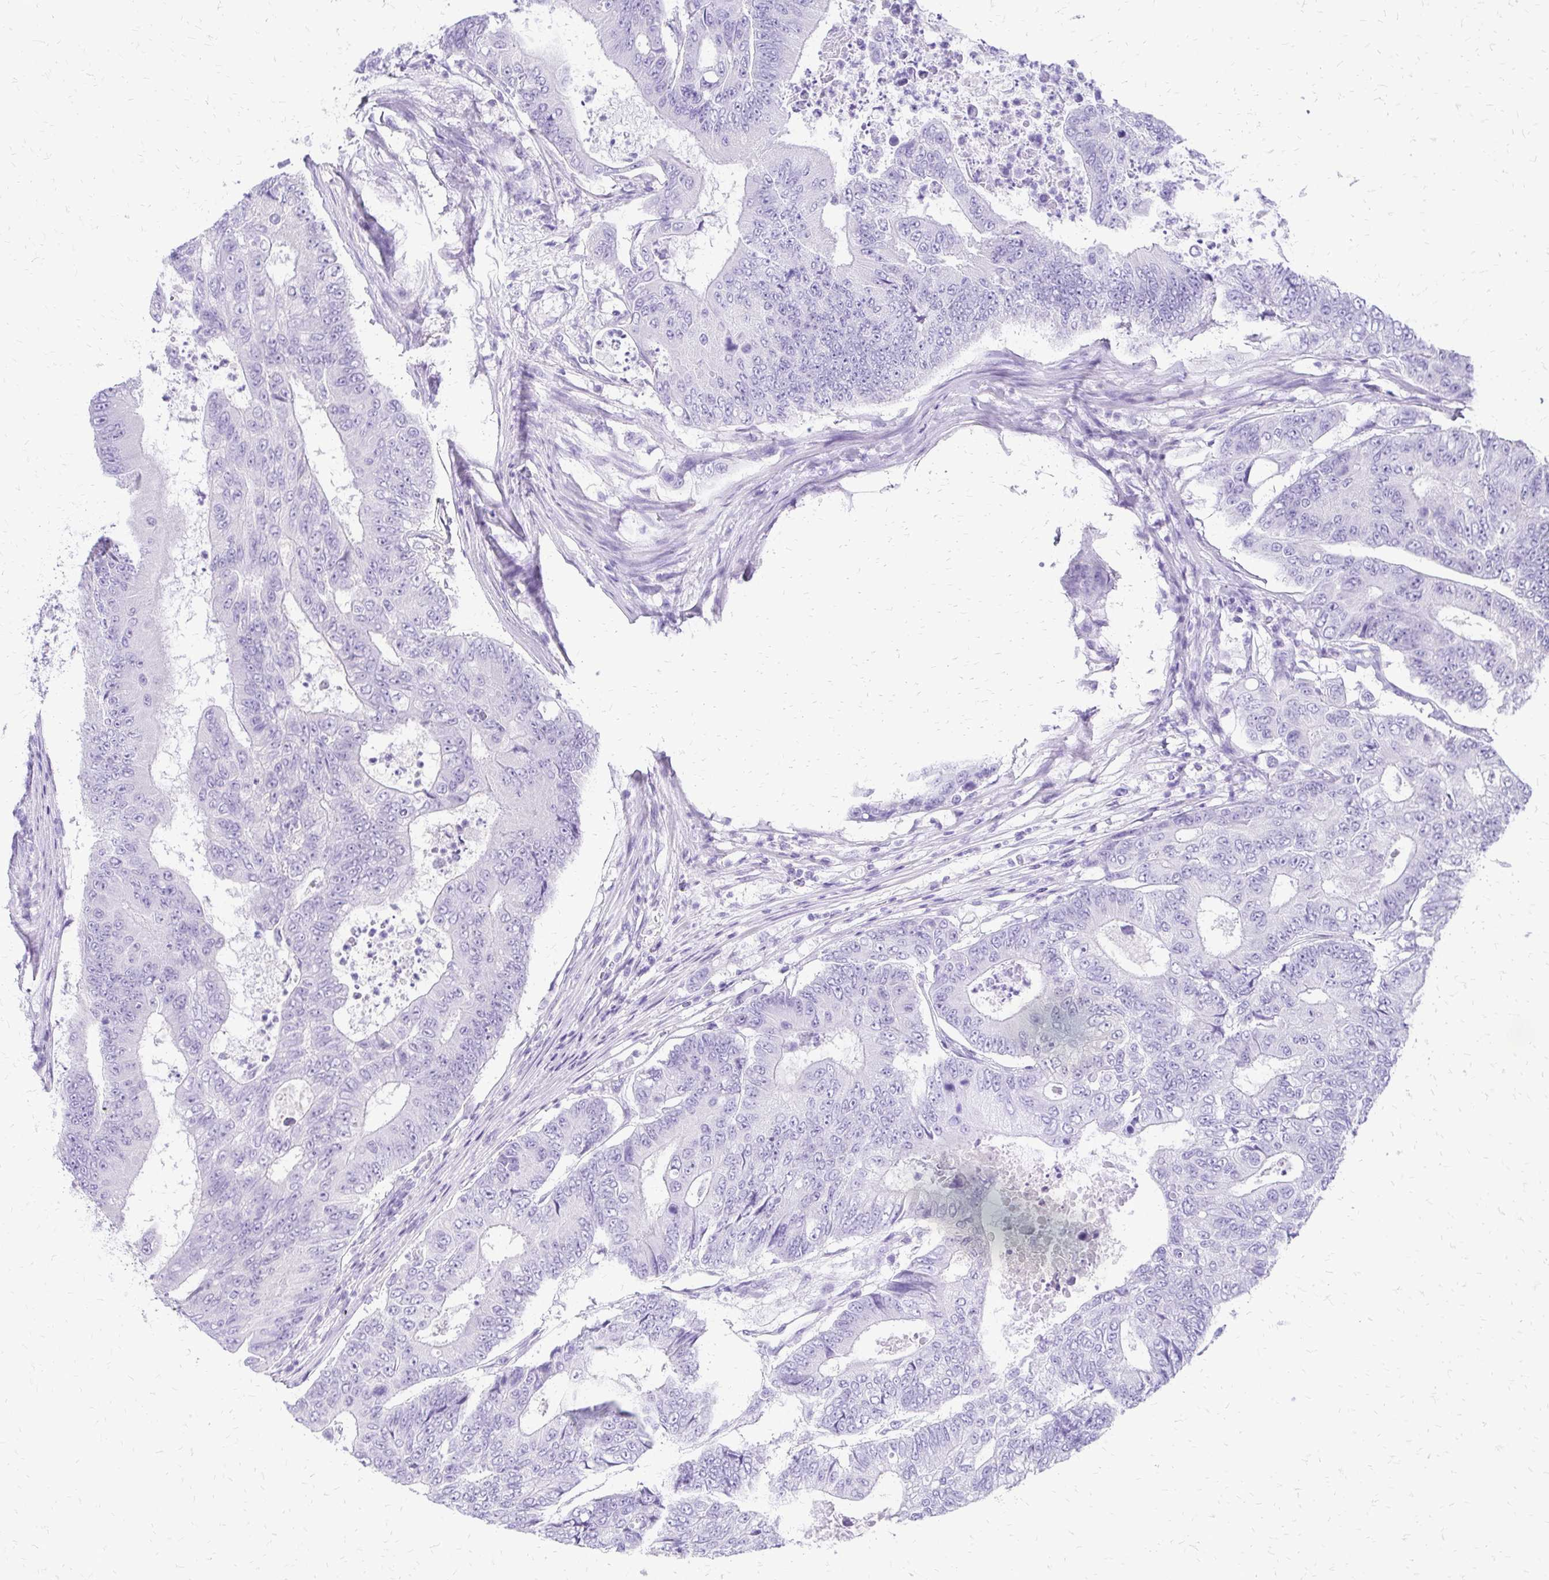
{"staining": {"intensity": "negative", "quantity": "none", "location": "none"}, "tissue": "colorectal cancer", "cell_type": "Tumor cells", "image_type": "cancer", "snomed": [{"axis": "morphology", "description": "Adenocarcinoma, NOS"}, {"axis": "topography", "description": "Colon"}], "caption": "A micrograph of adenocarcinoma (colorectal) stained for a protein reveals no brown staining in tumor cells. (IHC, brightfield microscopy, high magnification).", "gene": "SLC32A1", "patient": {"sex": "female", "age": 48}}